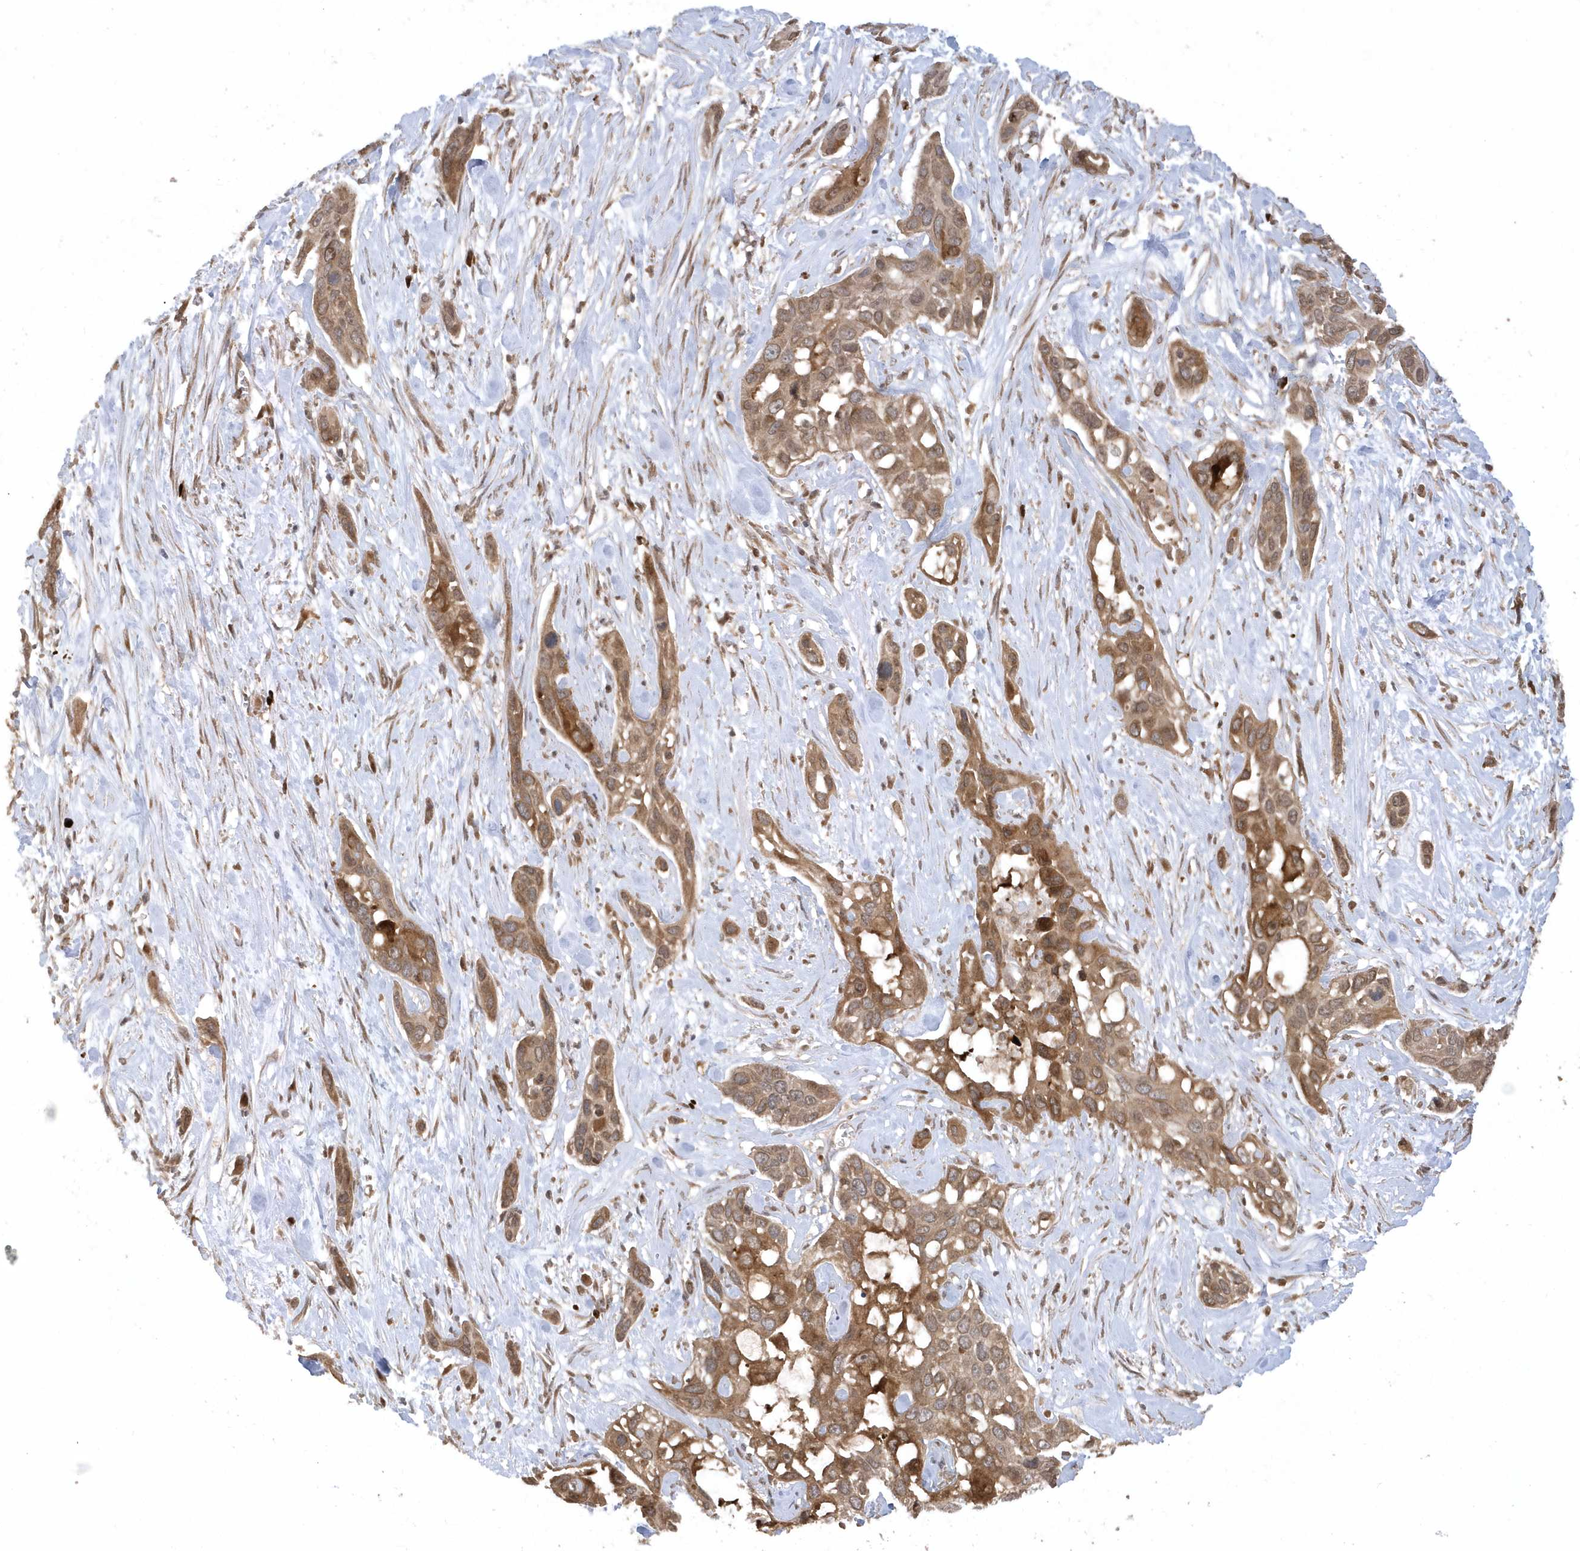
{"staining": {"intensity": "moderate", "quantity": ">75%", "location": "cytoplasmic/membranous"}, "tissue": "pancreatic cancer", "cell_type": "Tumor cells", "image_type": "cancer", "snomed": [{"axis": "morphology", "description": "Adenocarcinoma, NOS"}, {"axis": "topography", "description": "Pancreas"}], "caption": "Protein analysis of pancreatic cancer tissue displays moderate cytoplasmic/membranous staining in approximately >75% of tumor cells.", "gene": "HERPUD1", "patient": {"sex": "female", "age": 60}}